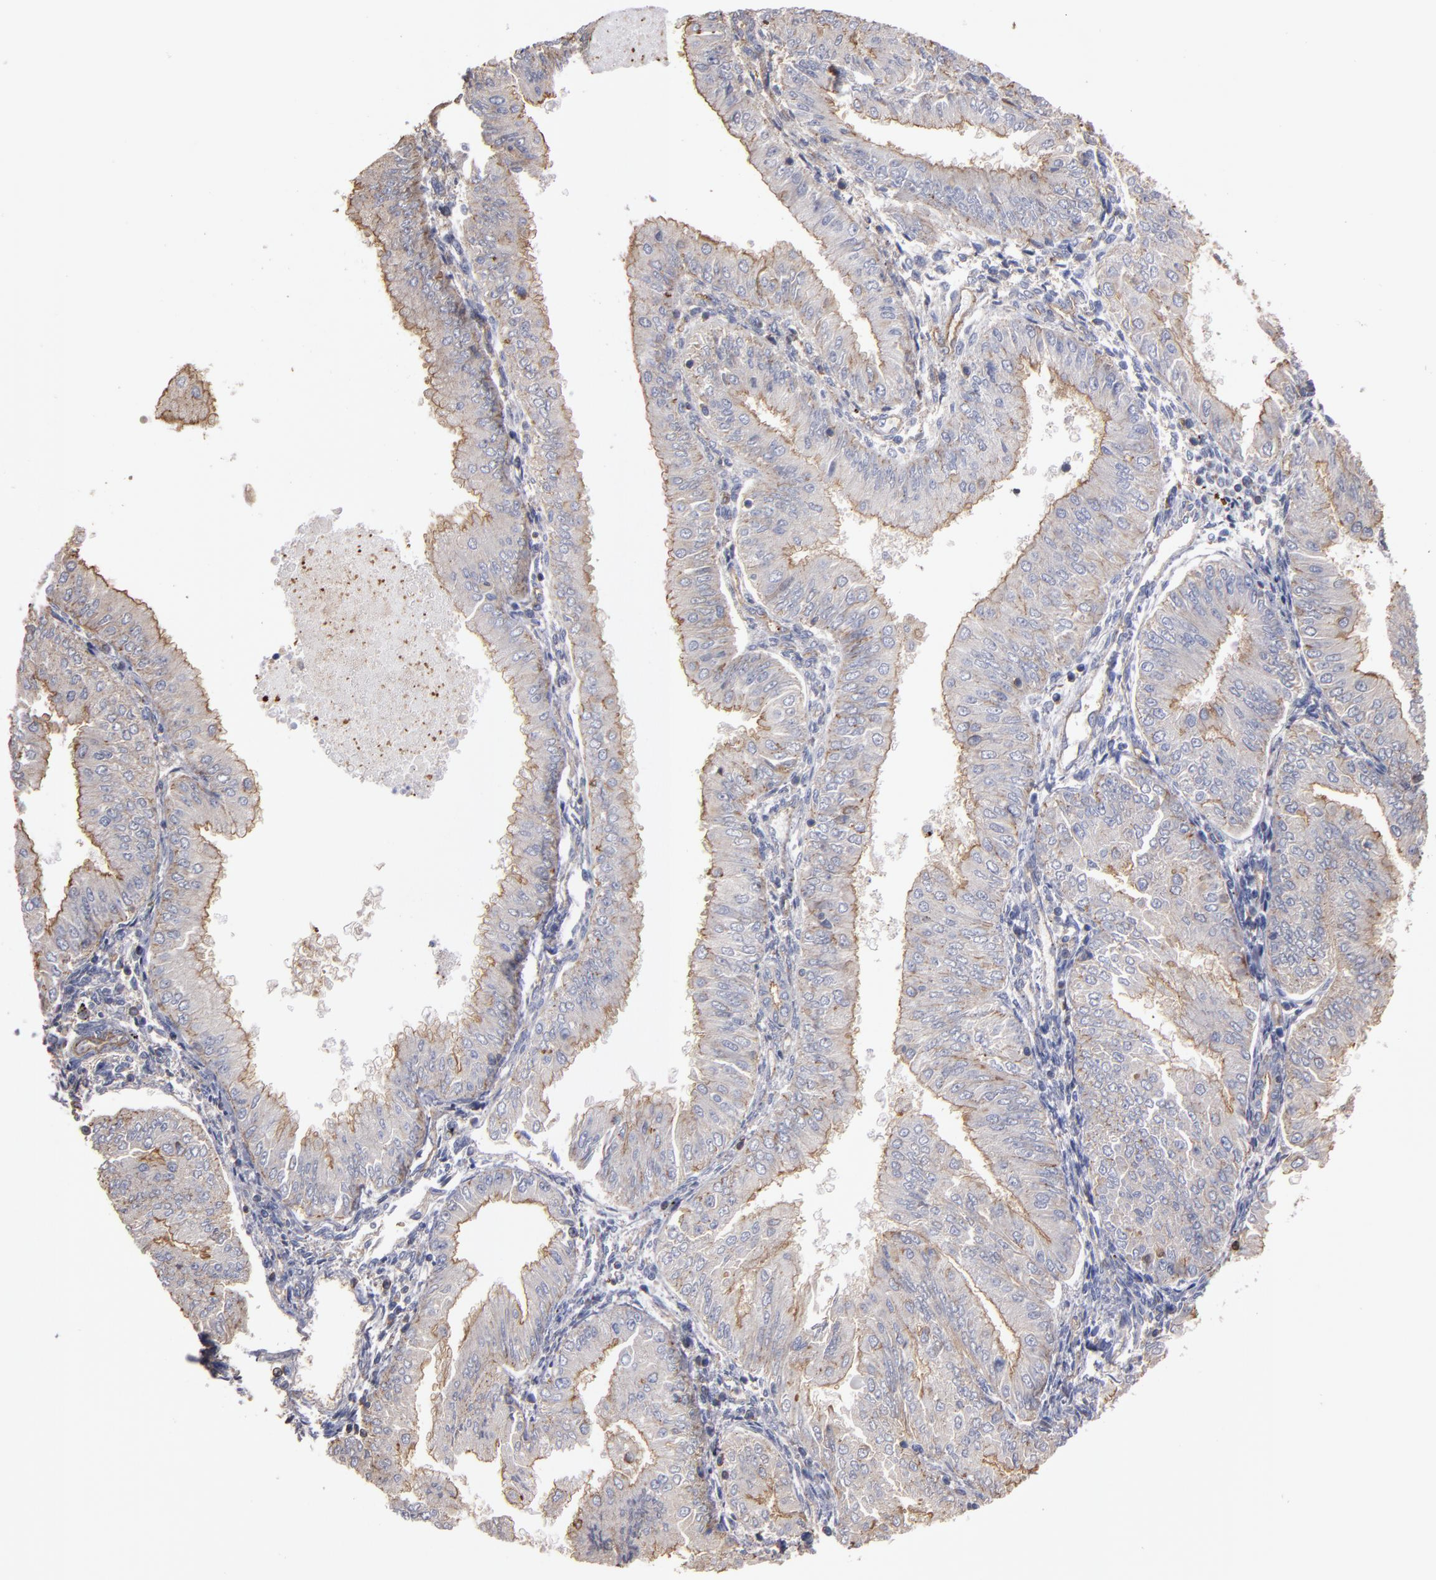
{"staining": {"intensity": "weak", "quantity": "25%-75%", "location": "cytoplasmic/membranous"}, "tissue": "endometrial cancer", "cell_type": "Tumor cells", "image_type": "cancer", "snomed": [{"axis": "morphology", "description": "Adenocarcinoma, NOS"}, {"axis": "topography", "description": "Endometrium"}], "caption": "Endometrial cancer (adenocarcinoma) was stained to show a protein in brown. There is low levels of weak cytoplasmic/membranous staining in approximately 25%-75% of tumor cells. (IHC, brightfield microscopy, high magnification).", "gene": "ESYT2", "patient": {"sex": "female", "age": 53}}